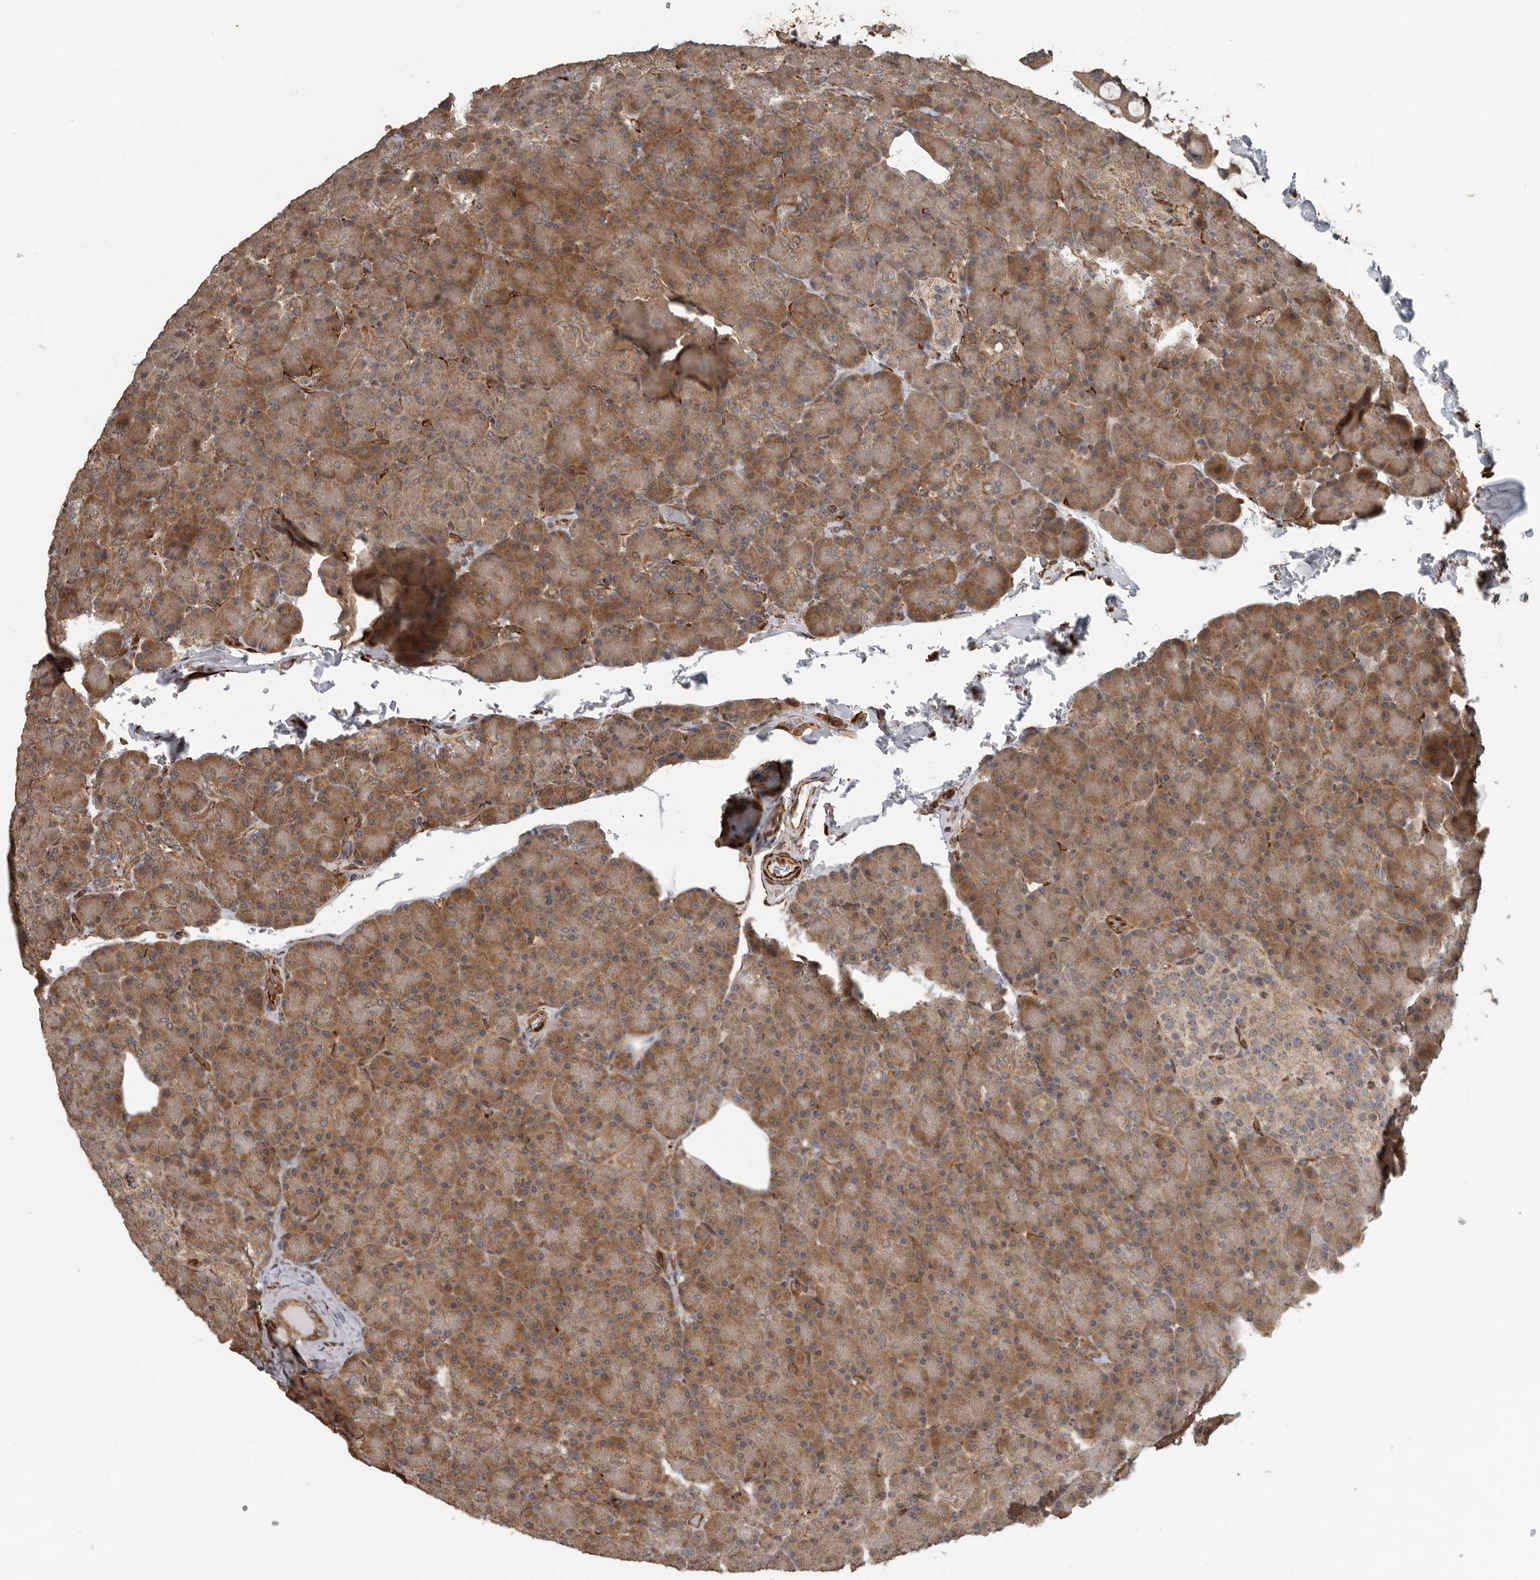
{"staining": {"intensity": "moderate", "quantity": ">75%", "location": "cytoplasmic/membranous"}, "tissue": "pancreas", "cell_type": "Exocrine glandular cells", "image_type": "normal", "snomed": [{"axis": "morphology", "description": "Normal tissue, NOS"}, {"axis": "topography", "description": "Pancreas"}], "caption": "IHC micrograph of benign pancreas stained for a protein (brown), which exhibits medium levels of moderate cytoplasmic/membranous staining in about >75% of exocrine glandular cells.", "gene": "CEP350", "patient": {"sex": "female", "age": 43}}